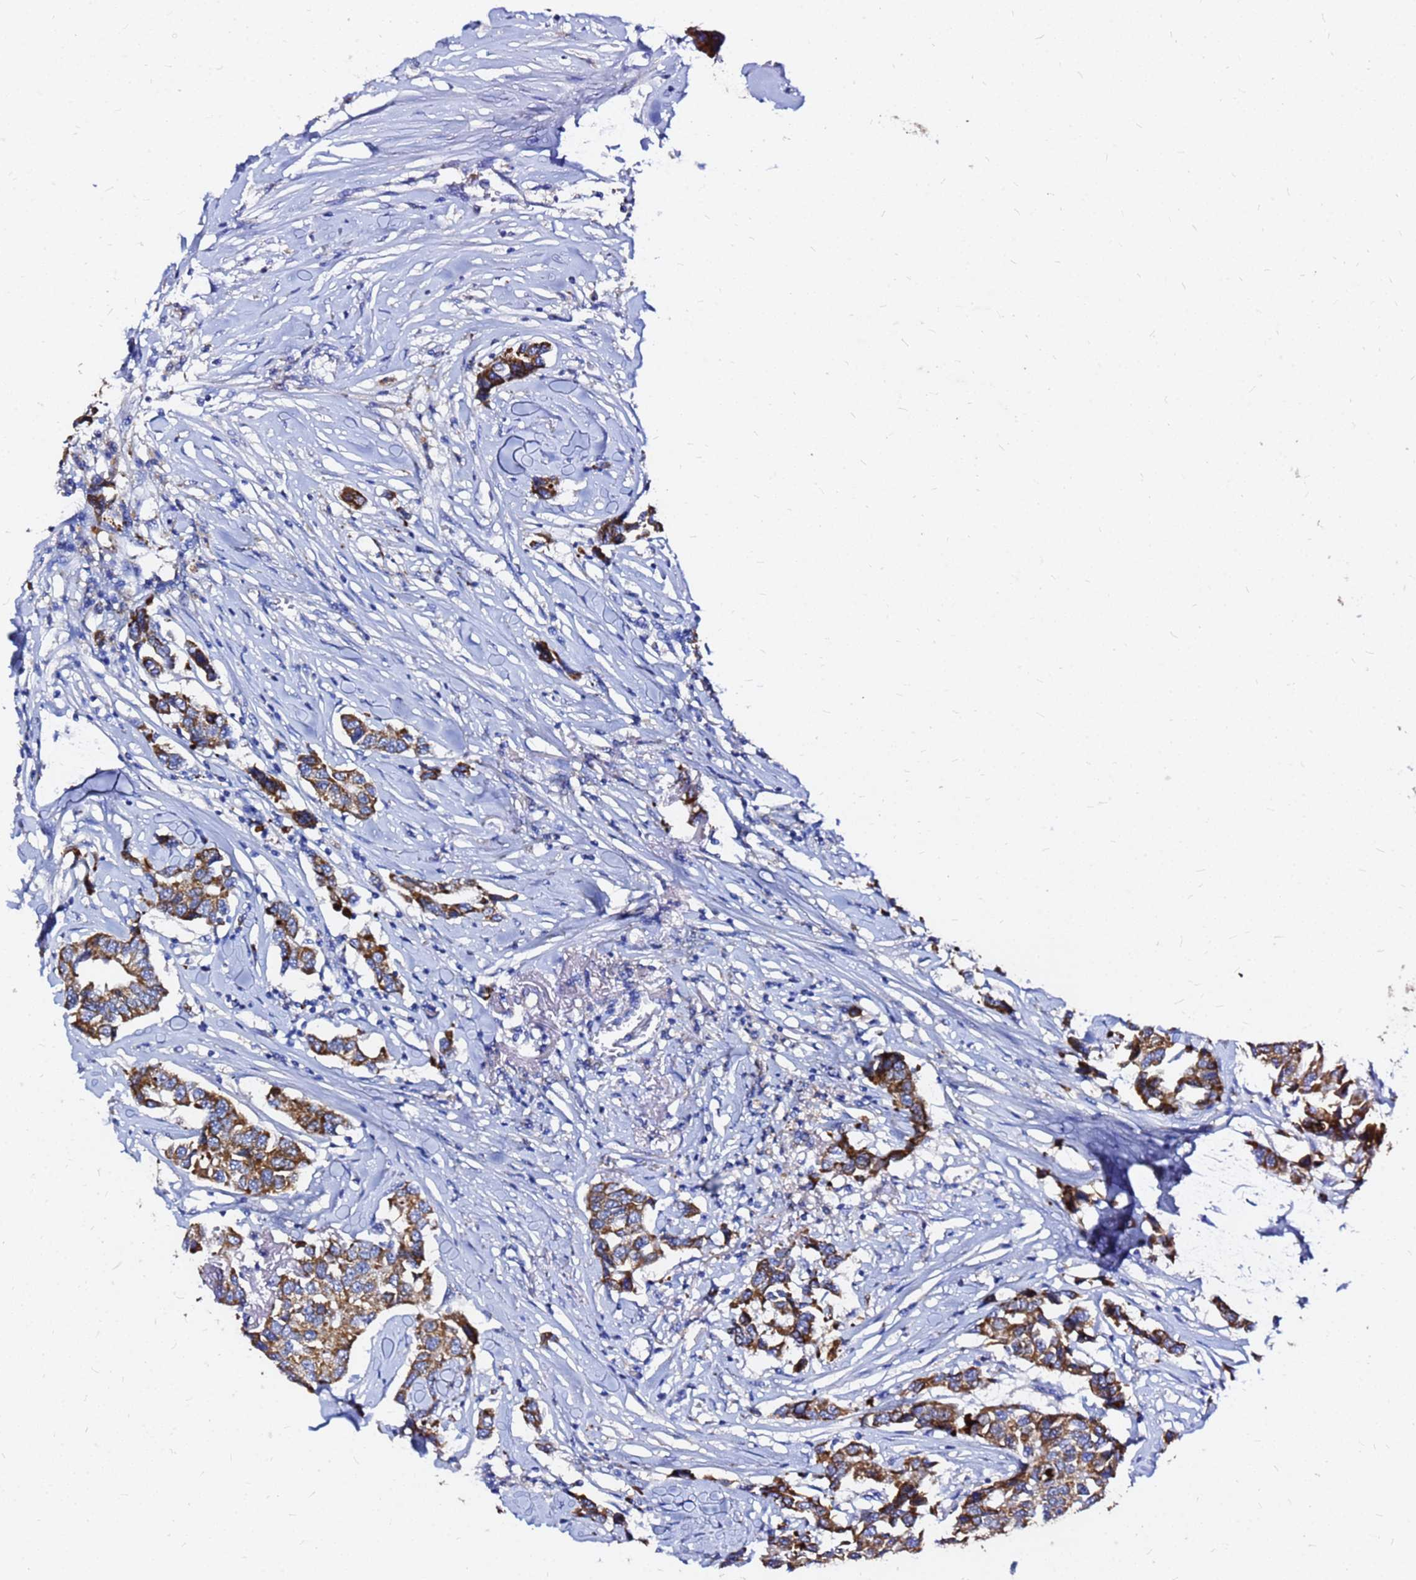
{"staining": {"intensity": "moderate", "quantity": ">75%", "location": "cytoplasmic/membranous"}, "tissue": "breast cancer", "cell_type": "Tumor cells", "image_type": "cancer", "snomed": [{"axis": "morphology", "description": "Duct carcinoma"}, {"axis": "topography", "description": "Breast"}], "caption": "This image reveals immunohistochemistry (IHC) staining of human breast intraductal carcinoma, with medium moderate cytoplasmic/membranous positivity in about >75% of tumor cells.", "gene": "FAM183A", "patient": {"sex": "female", "age": 80}}